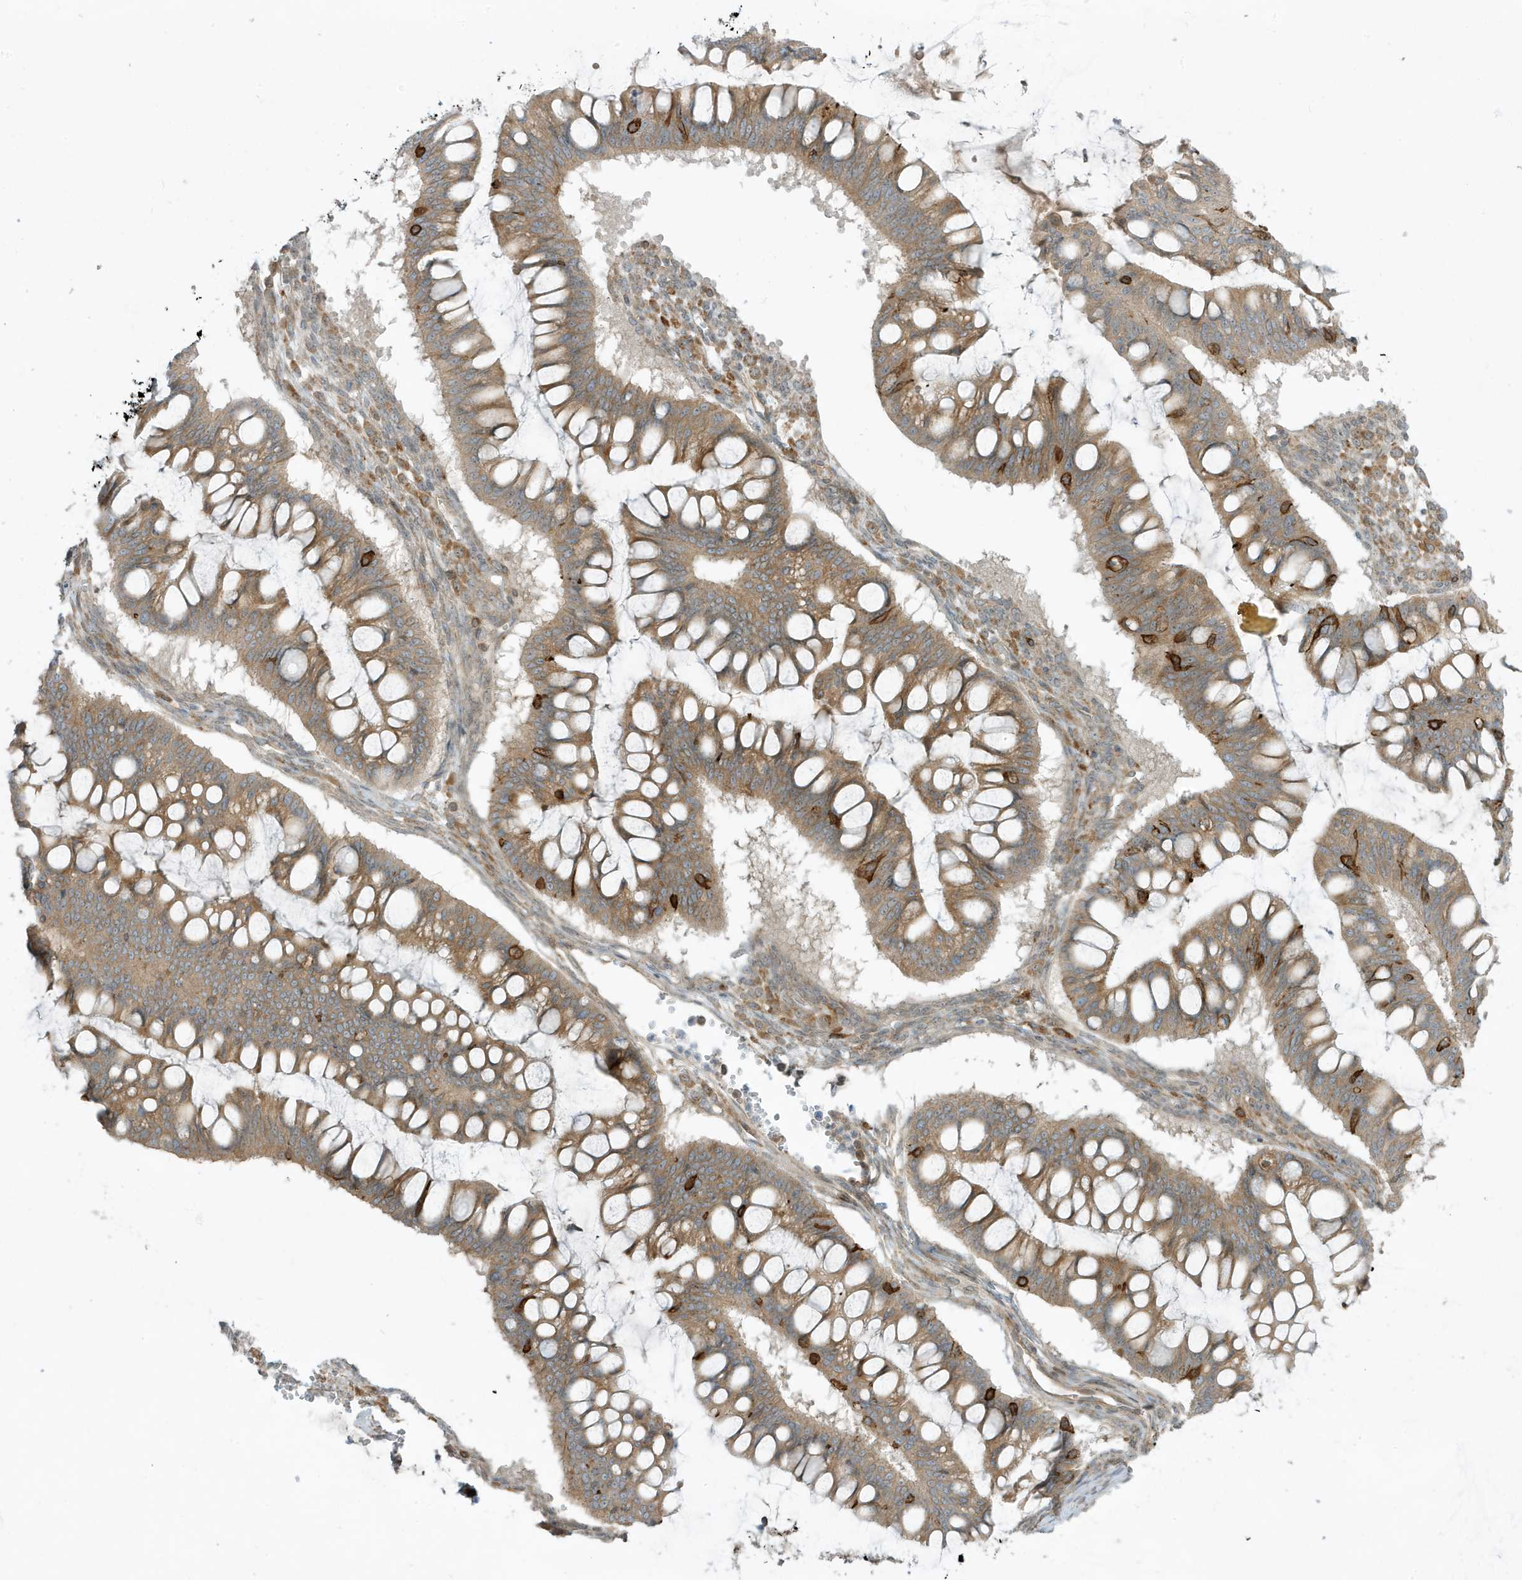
{"staining": {"intensity": "moderate", "quantity": ">75%", "location": "cytoplasmic/membranous"}, "tissue": "ovarian cancer", "cell_type": "Tumor cells", "image_type": "cancer", "snomed": [{"axis": "morphology", "description": "Cystadenocarcinoma, mucinous, NOS"}, {"axis": "topography", "description": "Ovary"}], "caption": "High-magnification brightfield microscopy of ovarian cancer stained with DAB (3,3'-diaminobenzidine) (brown) and counterstained with hematoxylin (blue). tumor cells exhibit moderate cytoplasmic/membranous expression is appreciated in about>75% of cells.", "gene": "SCARF2", "patient": {"sex": "female", "age": 73}}